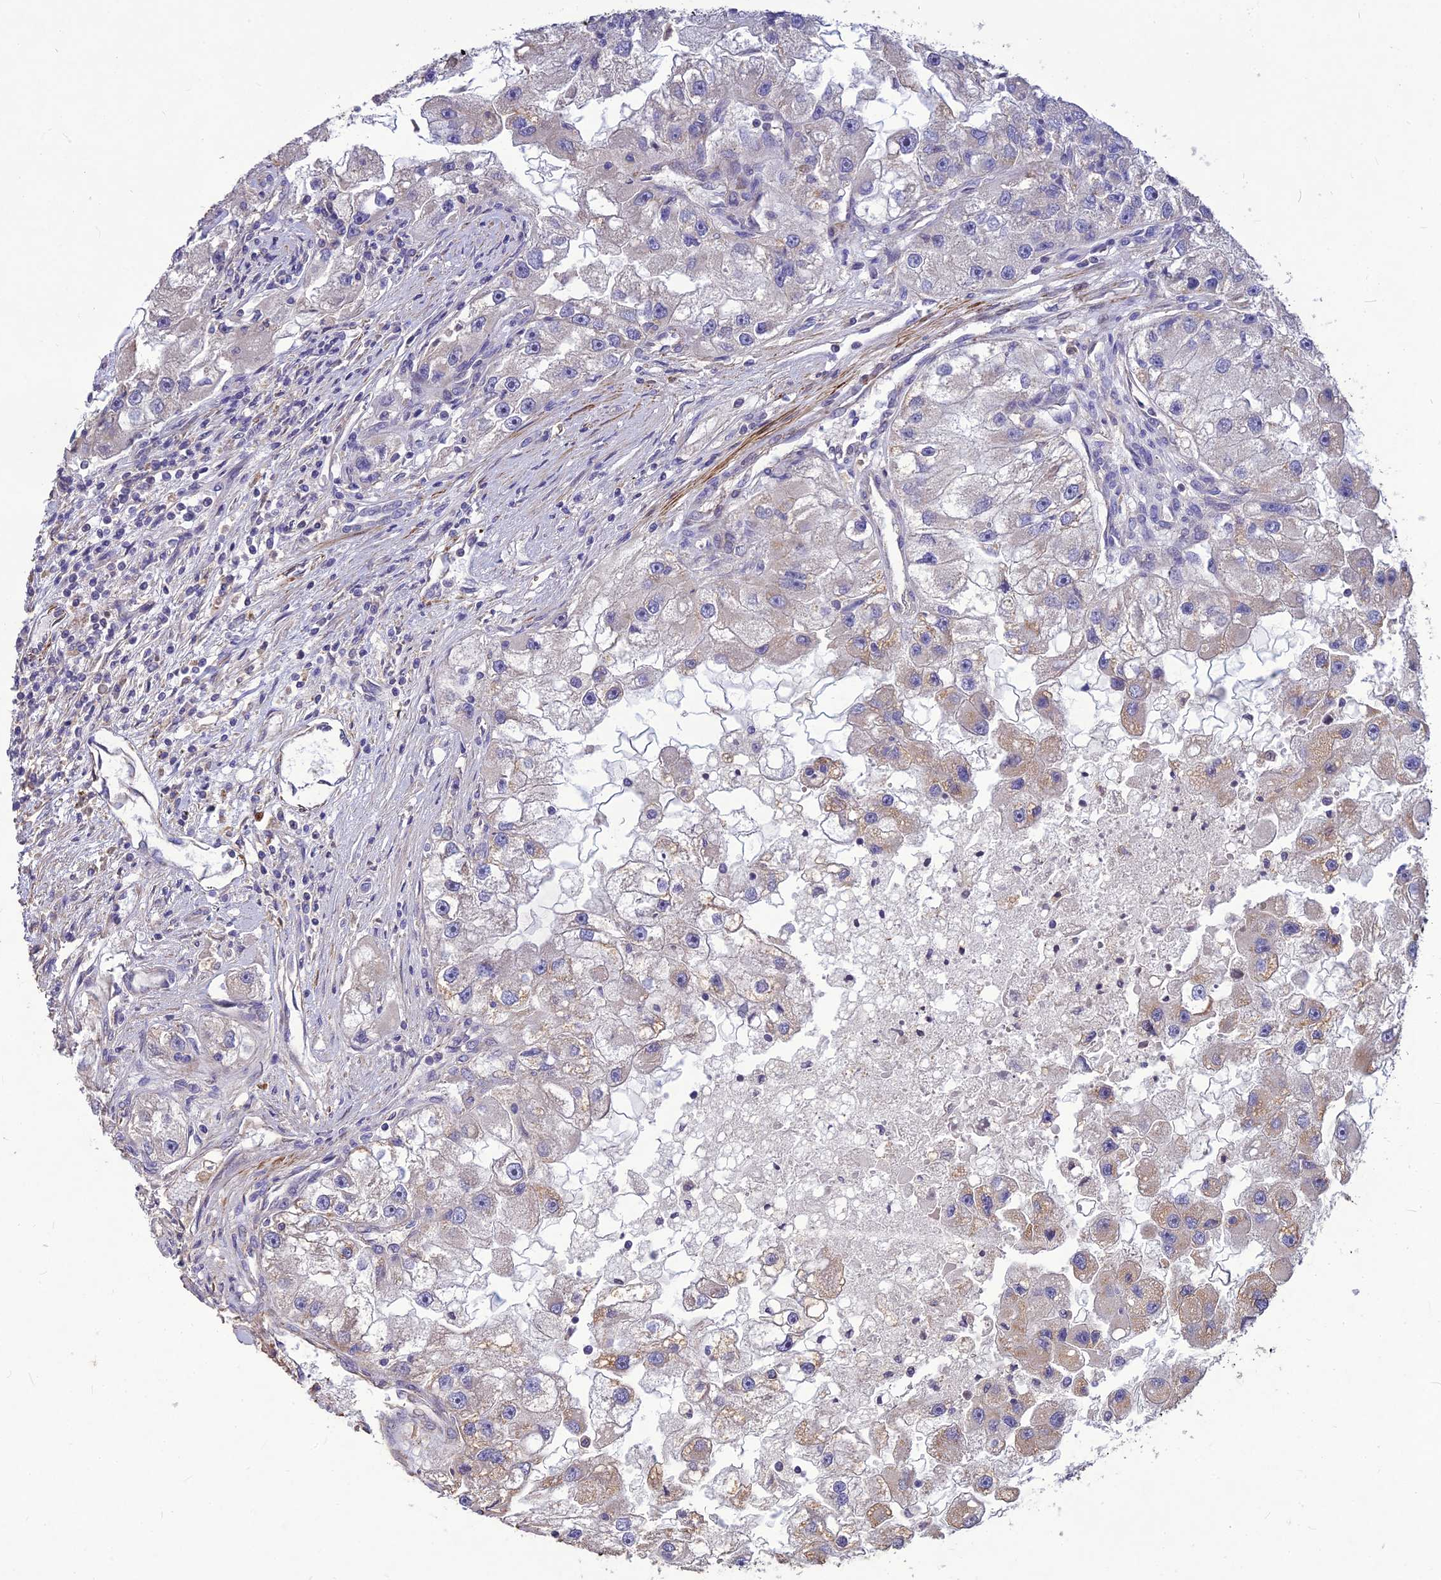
{"staining": {"intensity": "negative", "quantity": "none", "location": "none"}, "tissue": "renal cancer", "cell_type": "Tumor cells", "image_type": "cancer", "snomed": [{"axis": "morphology", "description": "Adenocarcinoma, NOS"}, {"axis": "topography", "description": "Kidney"}], "caption": "This is an immunohistochemistry (IHC) photomicrograph of renal cancer. There is no expression in tumor cells.", "gene": "CLUH", "patient": {"sex": "male", "age": 63}}